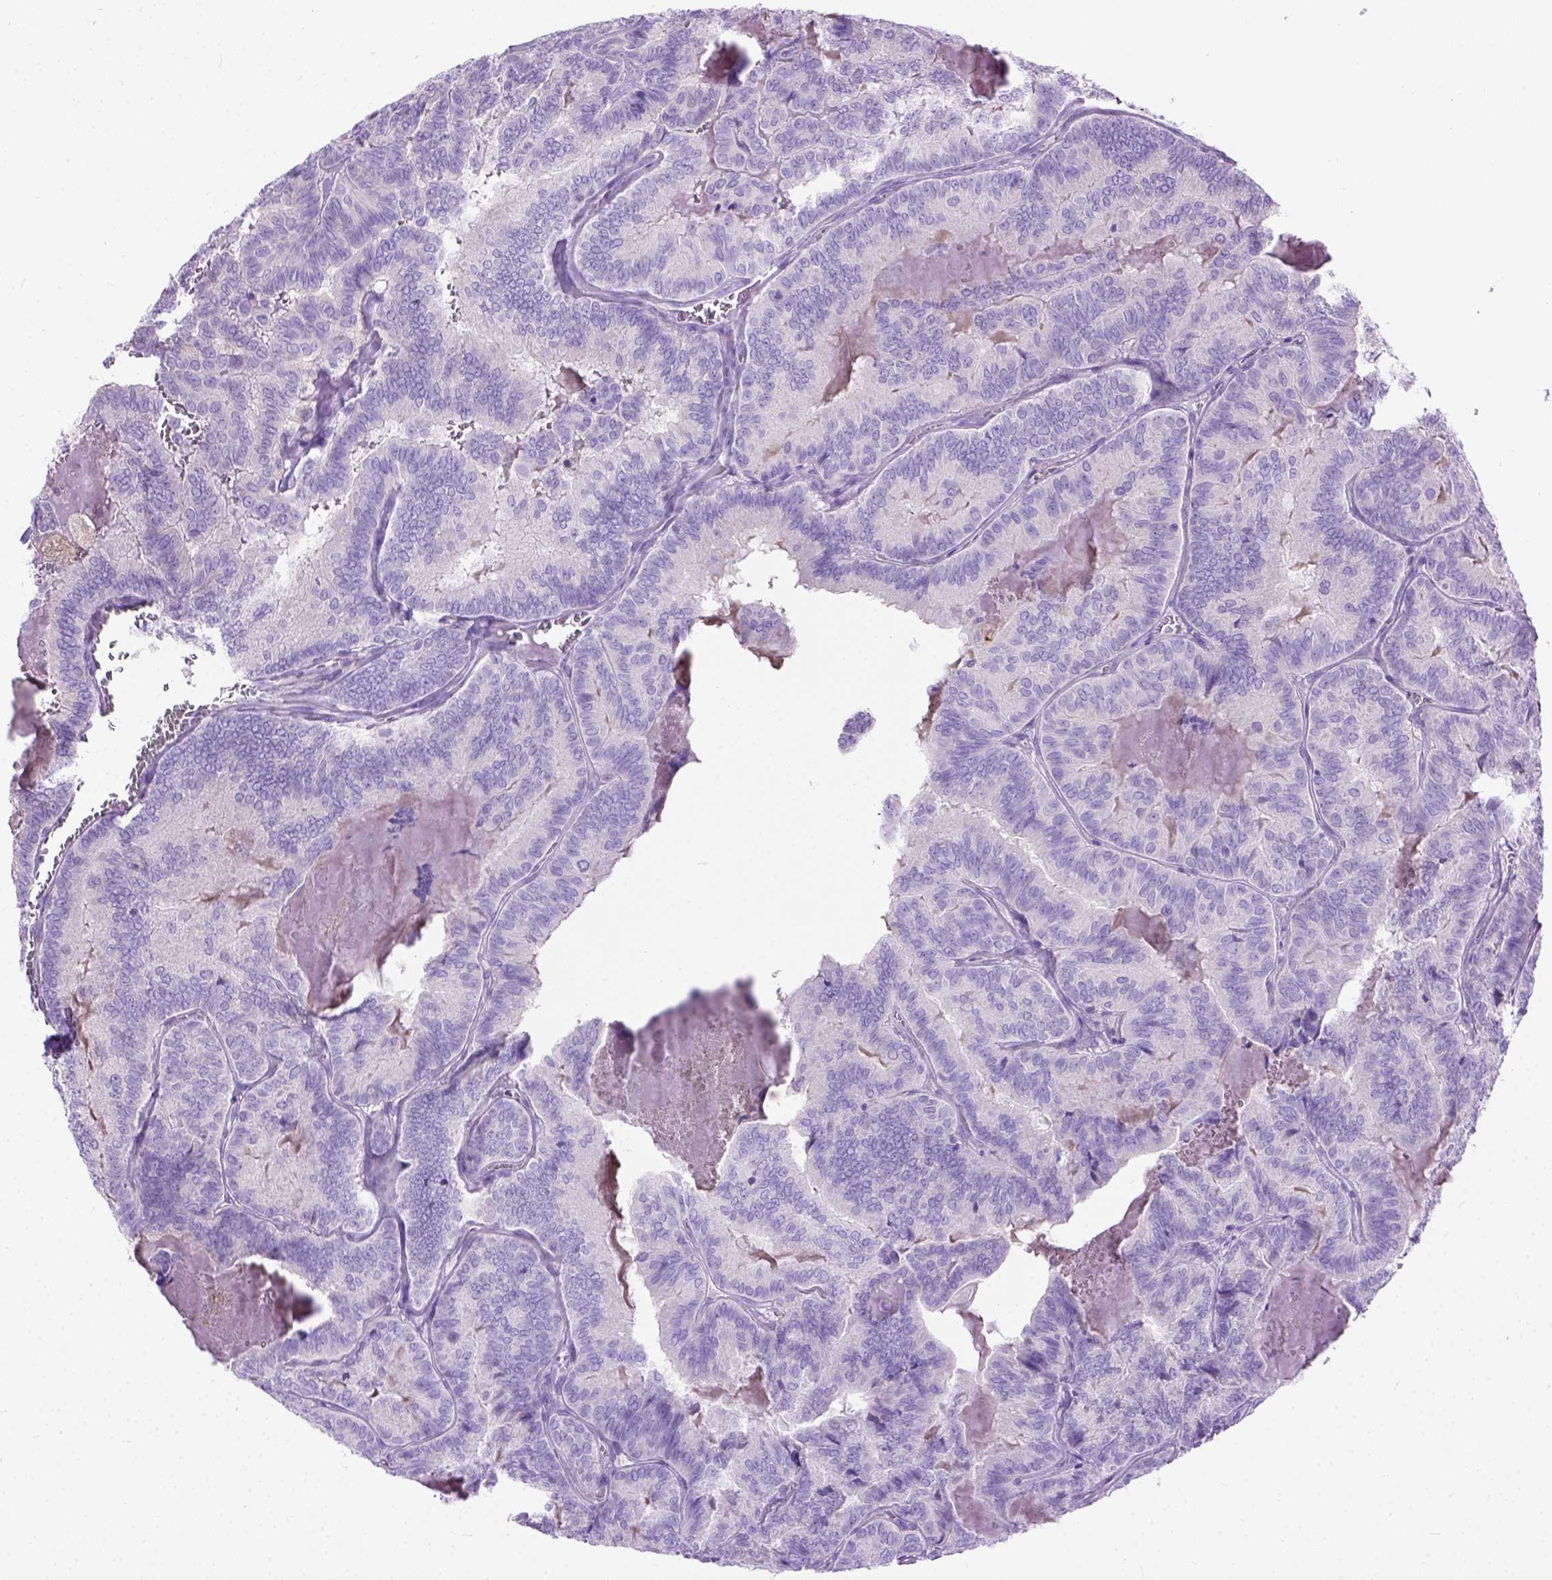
{"staining": {"intensity": "negative", "quantity": "none", "location": "none"}, "tissue": "thyroid cancer", "cell_type": "Tumor cells", "image_type": "cancer", "snomed": [{"axis": "morphology", "description": "Papillary adenocarcinoma, NOS"}, {"axis": "topography", "description": "Thyroid gland"}], "caption": "Immunohistochemistry photomicrograph of neoplastic tissue: human papillary adenocarcinoma (thyroid) stained with DAB exhibits no significant protein expression in tumor cells.", "gene": "ODAD3", "patient": {"sex": "female", "age": 75}}